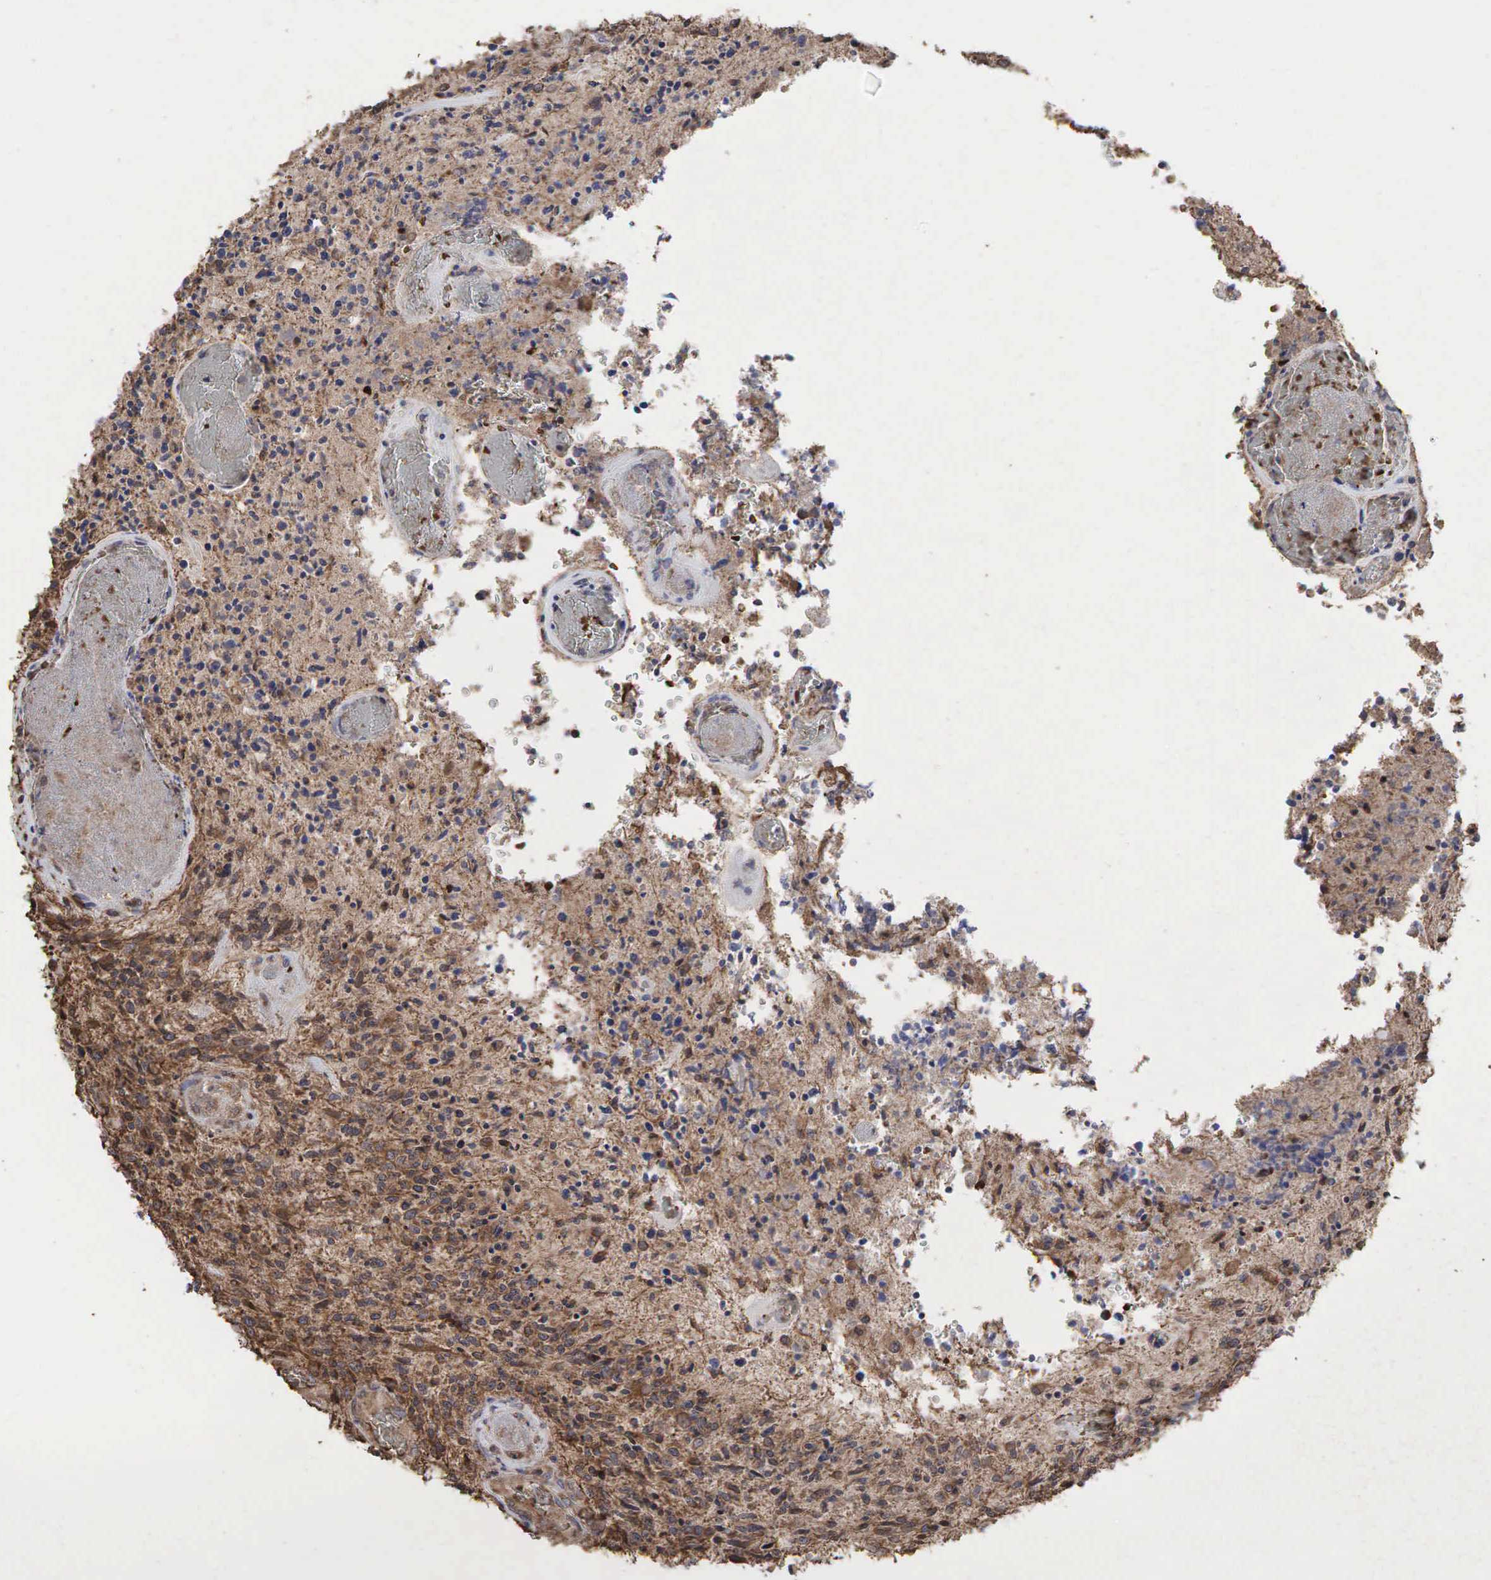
{"staining": {"intensity": "moderate", "quantity": ">75%", "location": "cytoplasmic/membranous"}, "tissue": "glioma", "cell_type": "Tumor cells", "image_type": "cancer", "snomed": [{"axis": "morphology", "description": "Glioma, malignant, High grade"}, {"axis": "topography", "description": "Brain"}], "caption": "Malignant glioma (high-grade) stained for a protein displays moderate cytoplasmic/membranous positivity in tumor cells.", "gene": "PABPC5", "patient": {"sex": "male", "age": 36}}